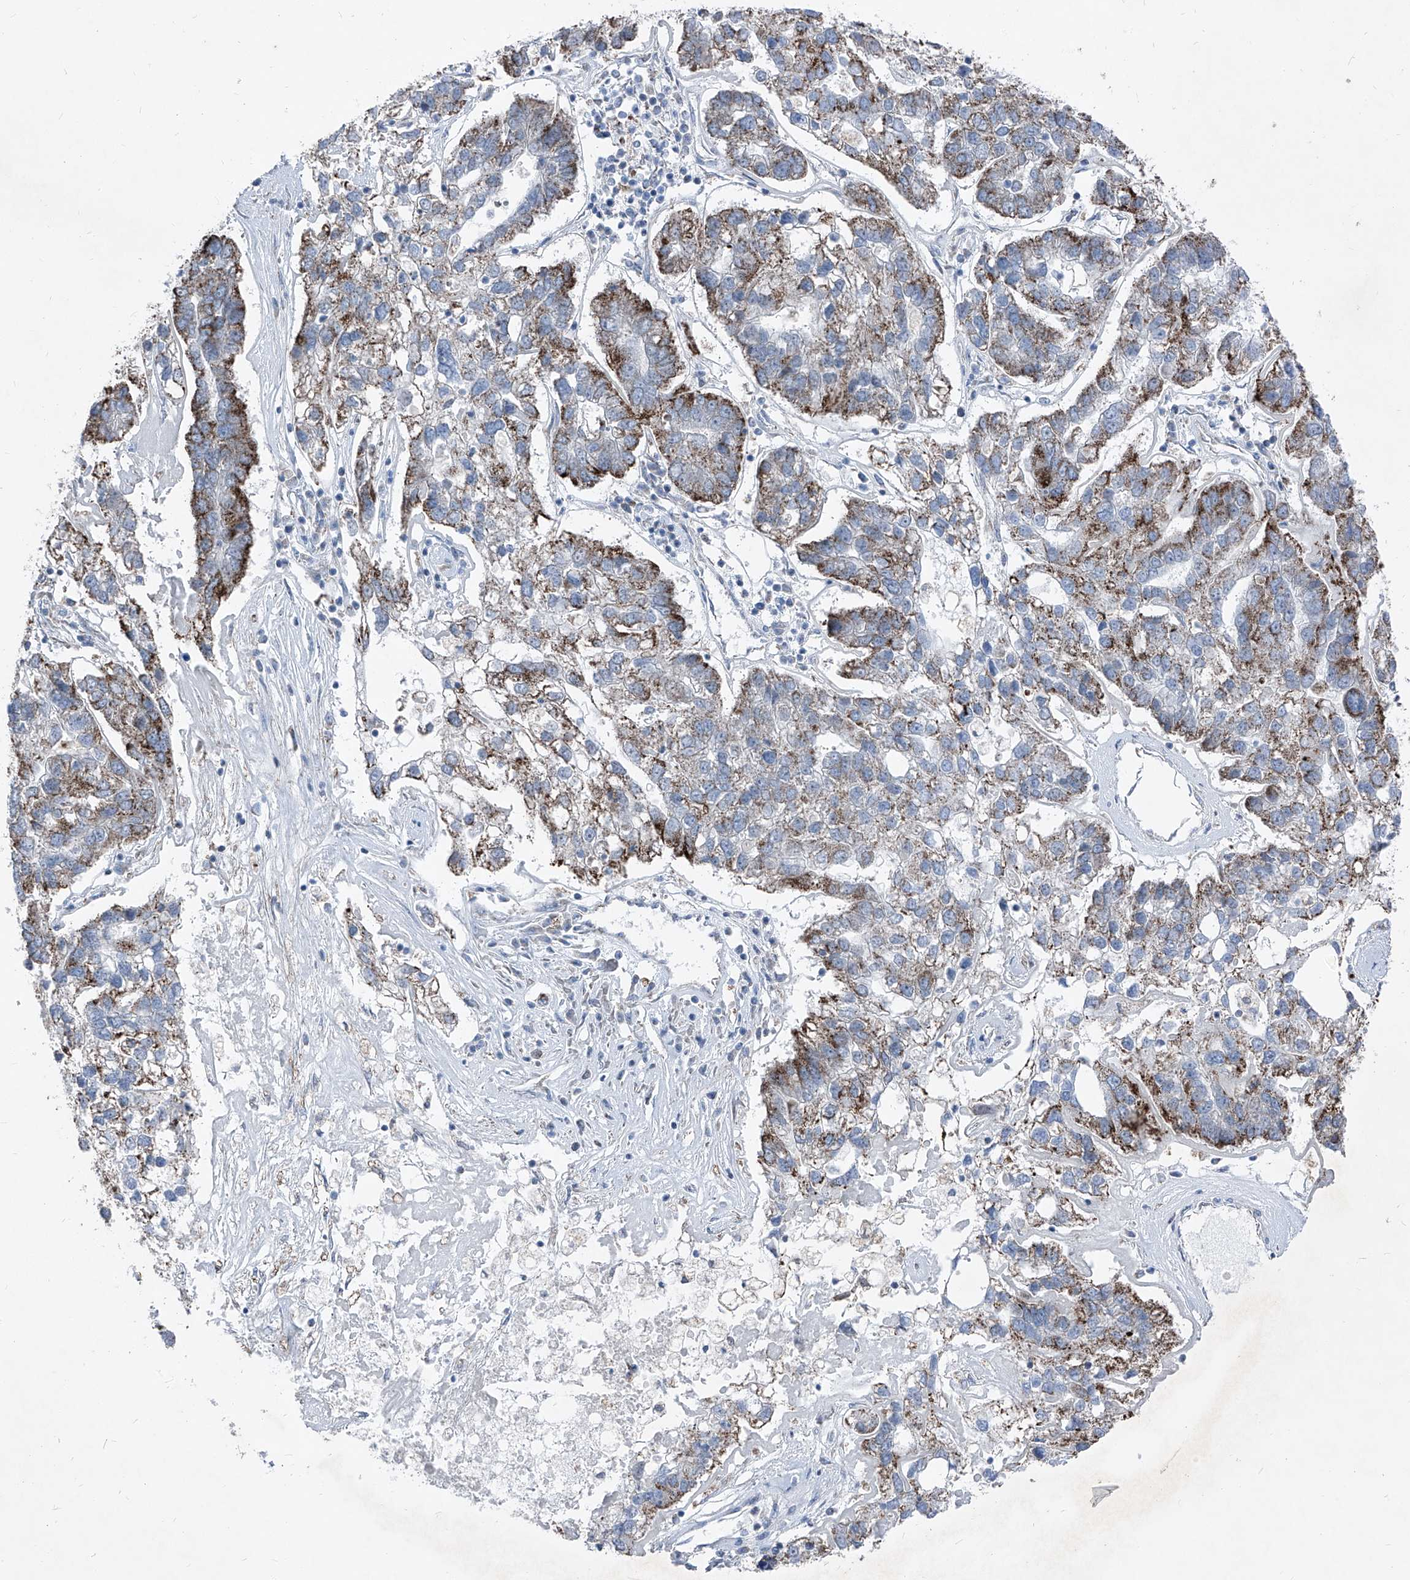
{"staining": {"intensity": "moderate", "quantity": "25%-75%", "location": "cytoplasmic/membranous"}, "tissue": "pancreatic cancer", "cell_type": "Tumor cells", "image_type": "cancer", "snomed": [{"axis": "morphology", "description": "Adenocarcinoma, NOS"}, {"axis": "topography", "description": "Pancreas"}], "caption": "A brown stain shows moderate cytoplasmic/membranous expression of a protein in pancreatic adenocarcinoma tumor cells. The staining is performed using DAB brown chromogen to label protein expression. The nuclei are counter-stained blue using hematoxylin.", "gene": "AGPS", "patient": {"sex": "female", "age": 61}}